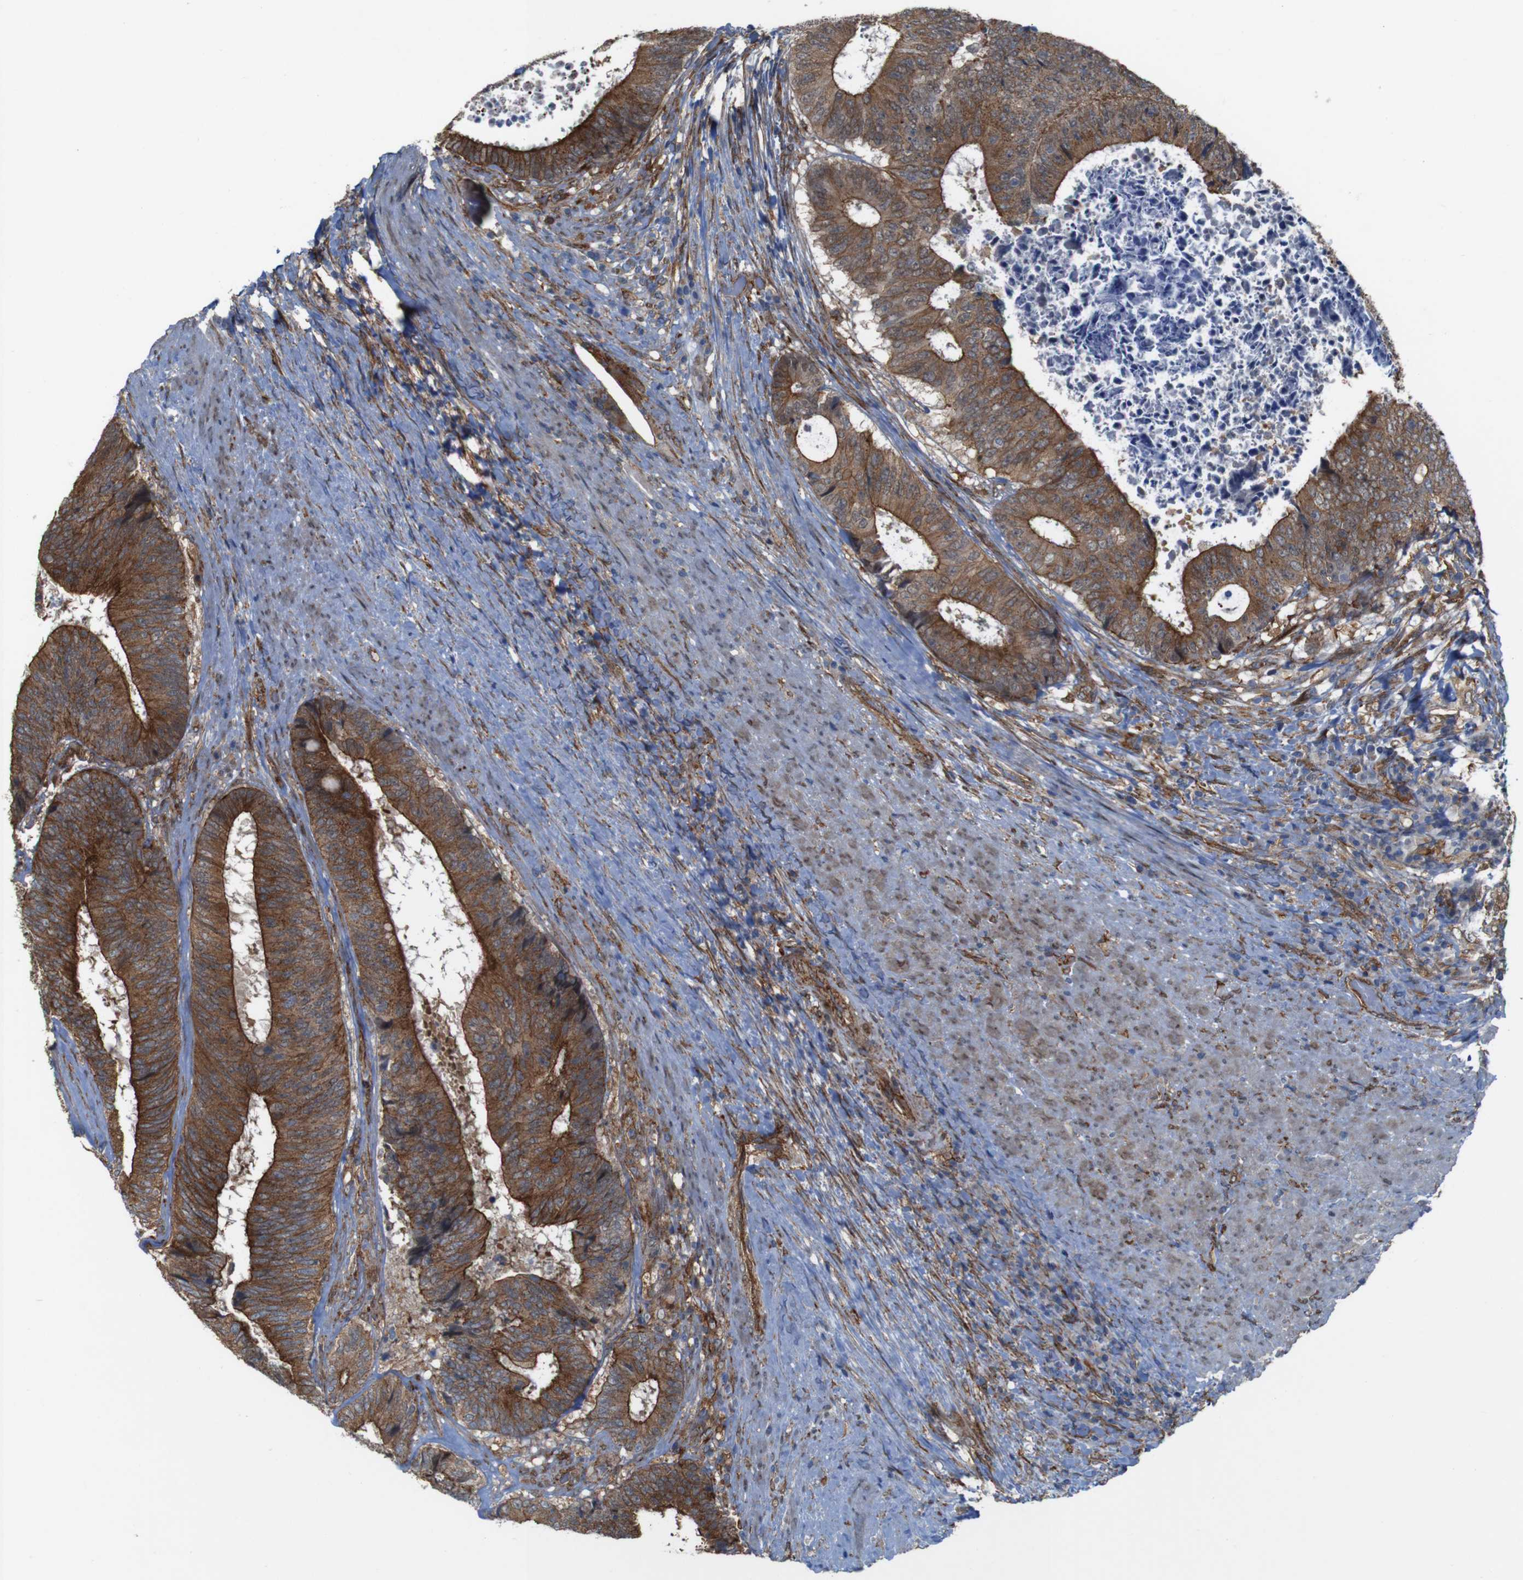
{"staining": {"intensity": "strong", "quantity": ">75%", "location": "cytoplasmic/membranous"}, "tissue": "colorectal cancer", "cell_type": "Tumor cells", "image_type": "cancer", "snomed": [{"axis": "morphology", "description": "Adenocarcinoma, NOS"}, {"axis": "topography", "description": "Rectum"}], "caption": "Immunohistochemistry micrograph of neoplastic tissue: human colorectal cancer (adenocarcinoma) stained using IHC demonstrates high levels of strong protein expression localized specifically in the cytoplasmic/membranous of tumor cells, appearing as a cytoplasmic/membranous brown color.", "gene": "PTGER4", "patient": {"sex": "male", "age": 72}}